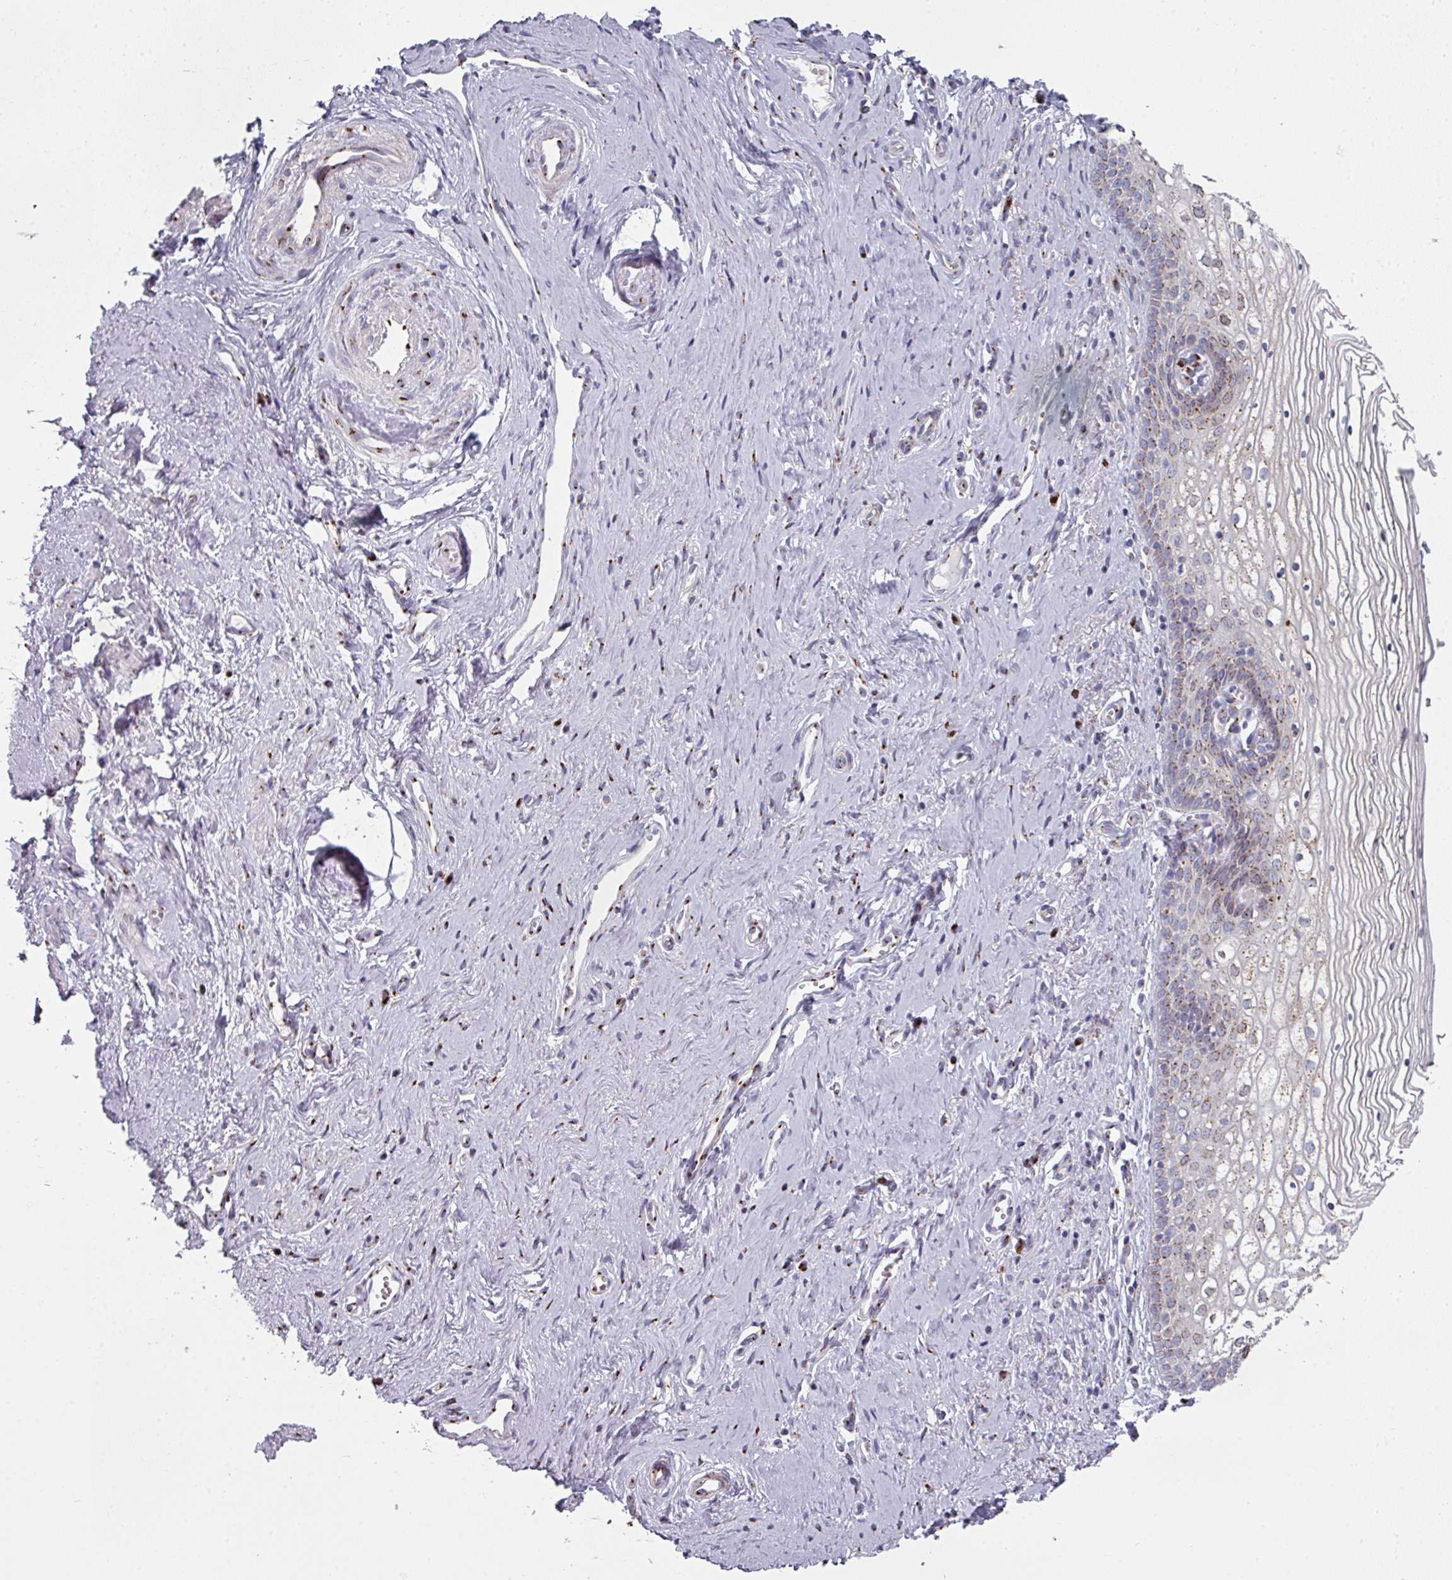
{"staining": {"intensity": "strong", "quantity": ">75%", "location": "cytoplasmic/membranous"}, "tissue": "vagina", "cell_type": "Squamous epithelial cells", "image_type": "normal", "snomed": [{"axis": "morphology", "description": "Normal tissue, NOS"}, {"axis": "topography", "description": "Vagina"}], "caption": "Immunohistochemistry (IHC) of benign human vagina displays high levels of strong cytoplasmic/membranous staining in approximately >75% of squamous epithelial cells.", "gene": "CCDC85B", "patient": {"sex": "female", "age": 59}}